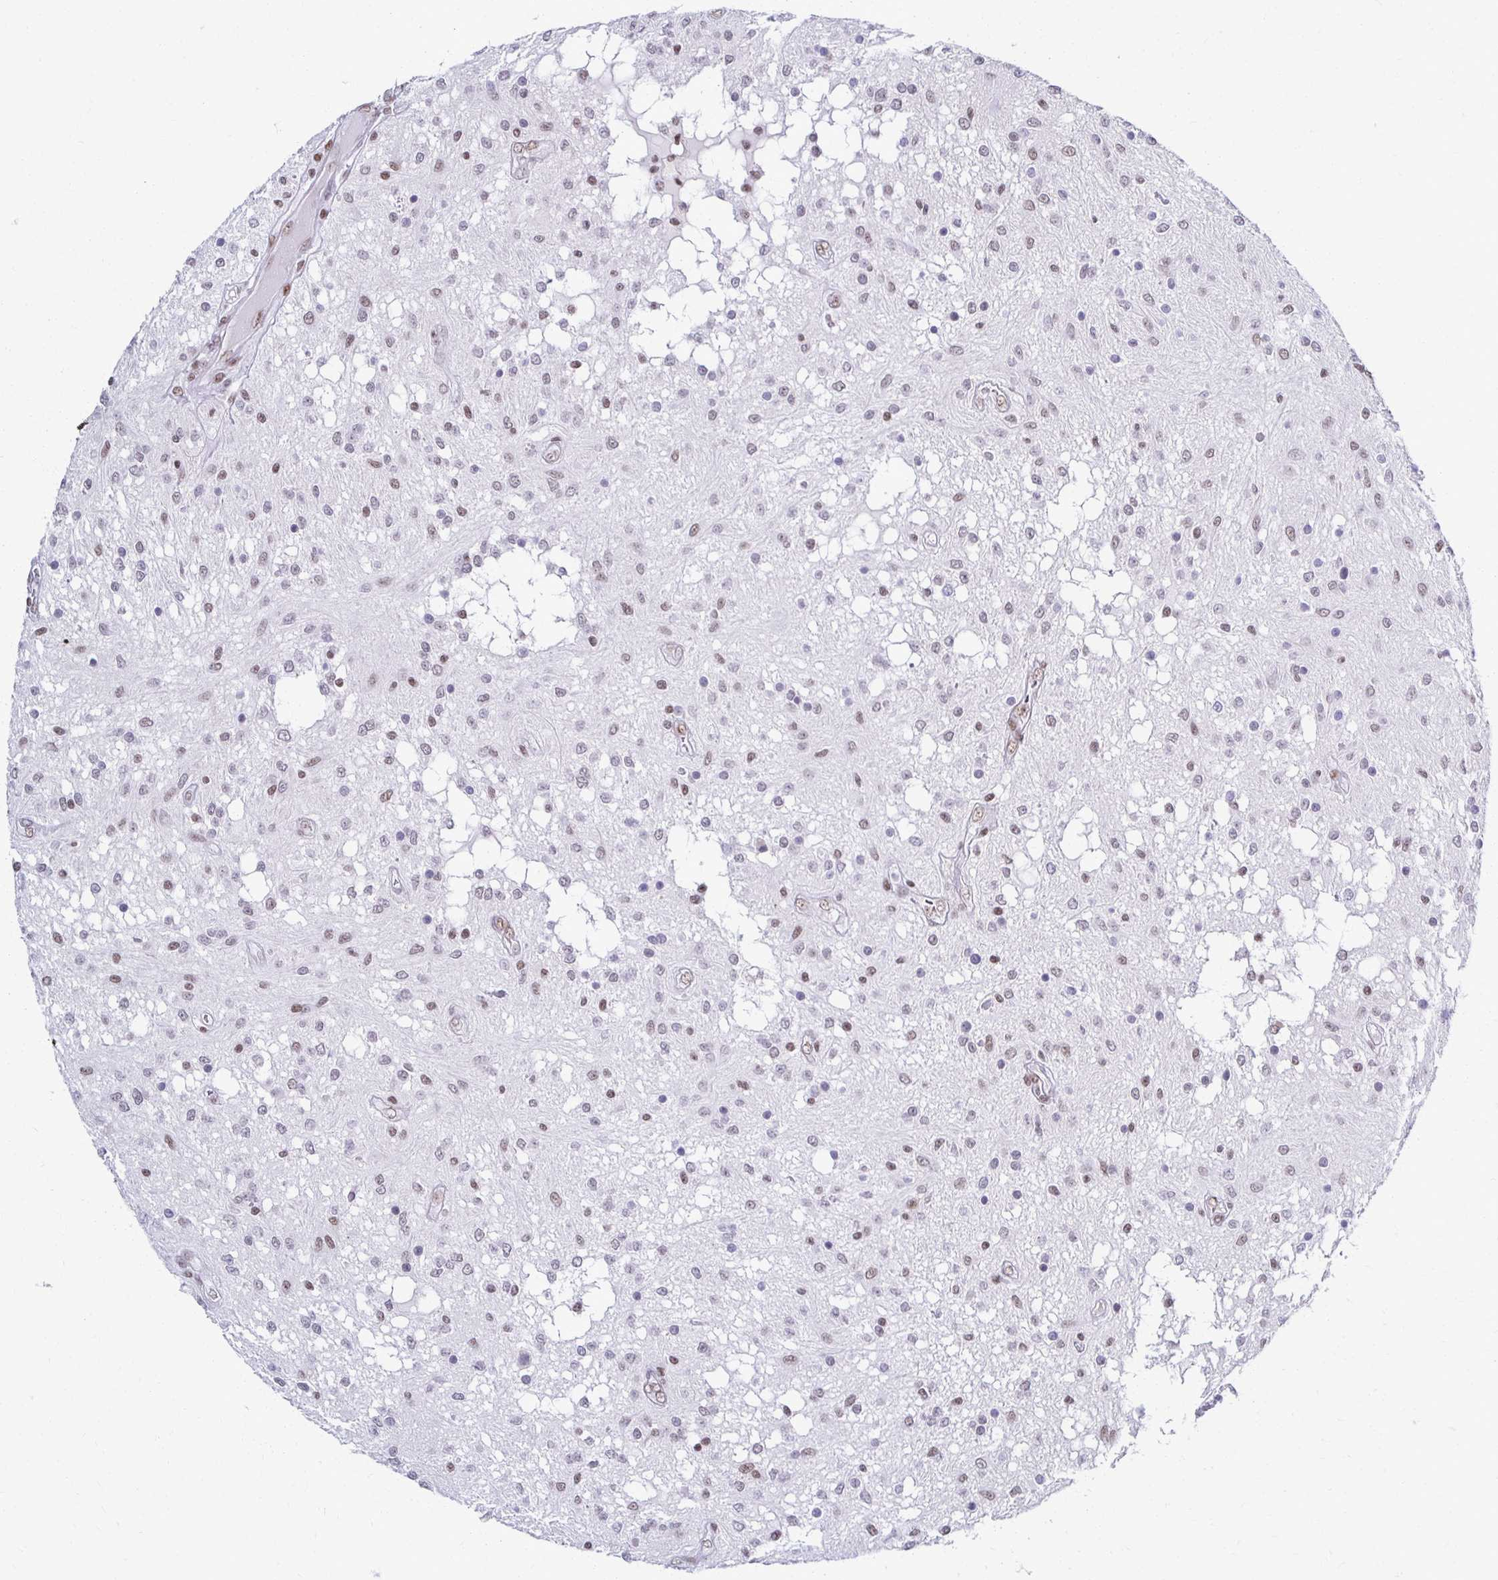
{"staining": {"intensity": "weak", "quantity": "25%-75%", "location": "nuclear"}, "tissue": "glioma", "cell_type": "Tumor cells", "image_type": "cancer", "snomed": [{"axis": "morphology", "description": "Glioma, malignant, Low grade"}, {"axis": "topography", "description": "Cerebellum"}], "caption": "Protein expression analysis of glioma shows weak nuclear expression in approximately 25%-75% of tumor cells.", "gene": "IRF7", "patient": {"sex": "female", "age": 14}}